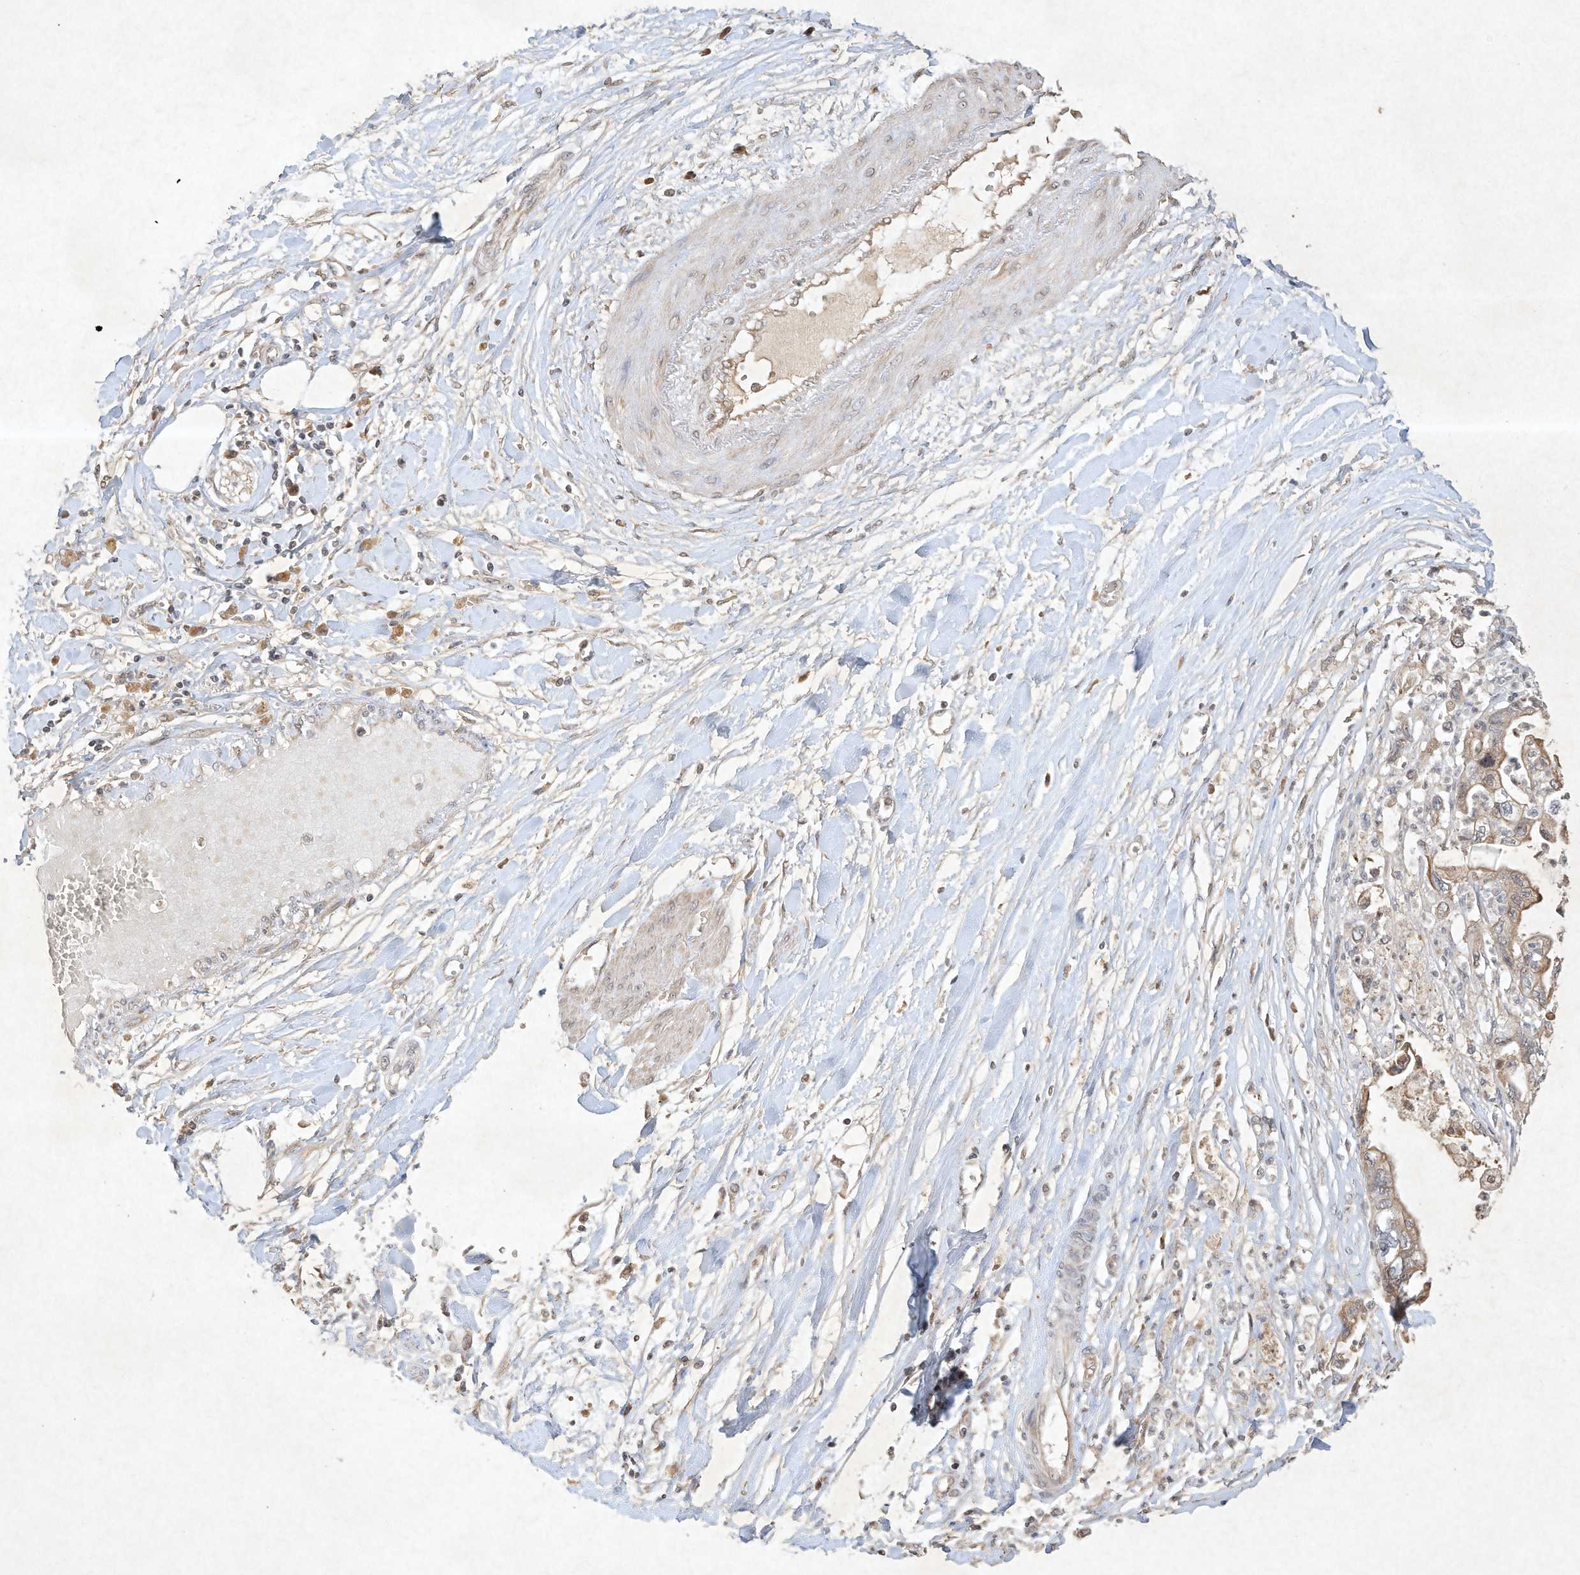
{"staining": {"intensity": "weak", "quantity": "<25%", "location": "cytoplasmic/membranous"}, "tissue": "pancreatic cancer", "cell_type": "Tumor cells", "image_type": "cancer", "snomed": [{"axis": "morphology", "description": "Adenocarcinoma, NOS"}, {"axis": "topography", "description": "Pancreas"}], "caption": "Immunohistochemical staining of human pancreatic adenocarcinoma shows no significant staining in tumor cells. (DAB (3,3'-diaminobenzidine) IHC with hematoxylin counter stain).", "gene": "BTRC", "patient": {"sex": "male", "age": 56}}